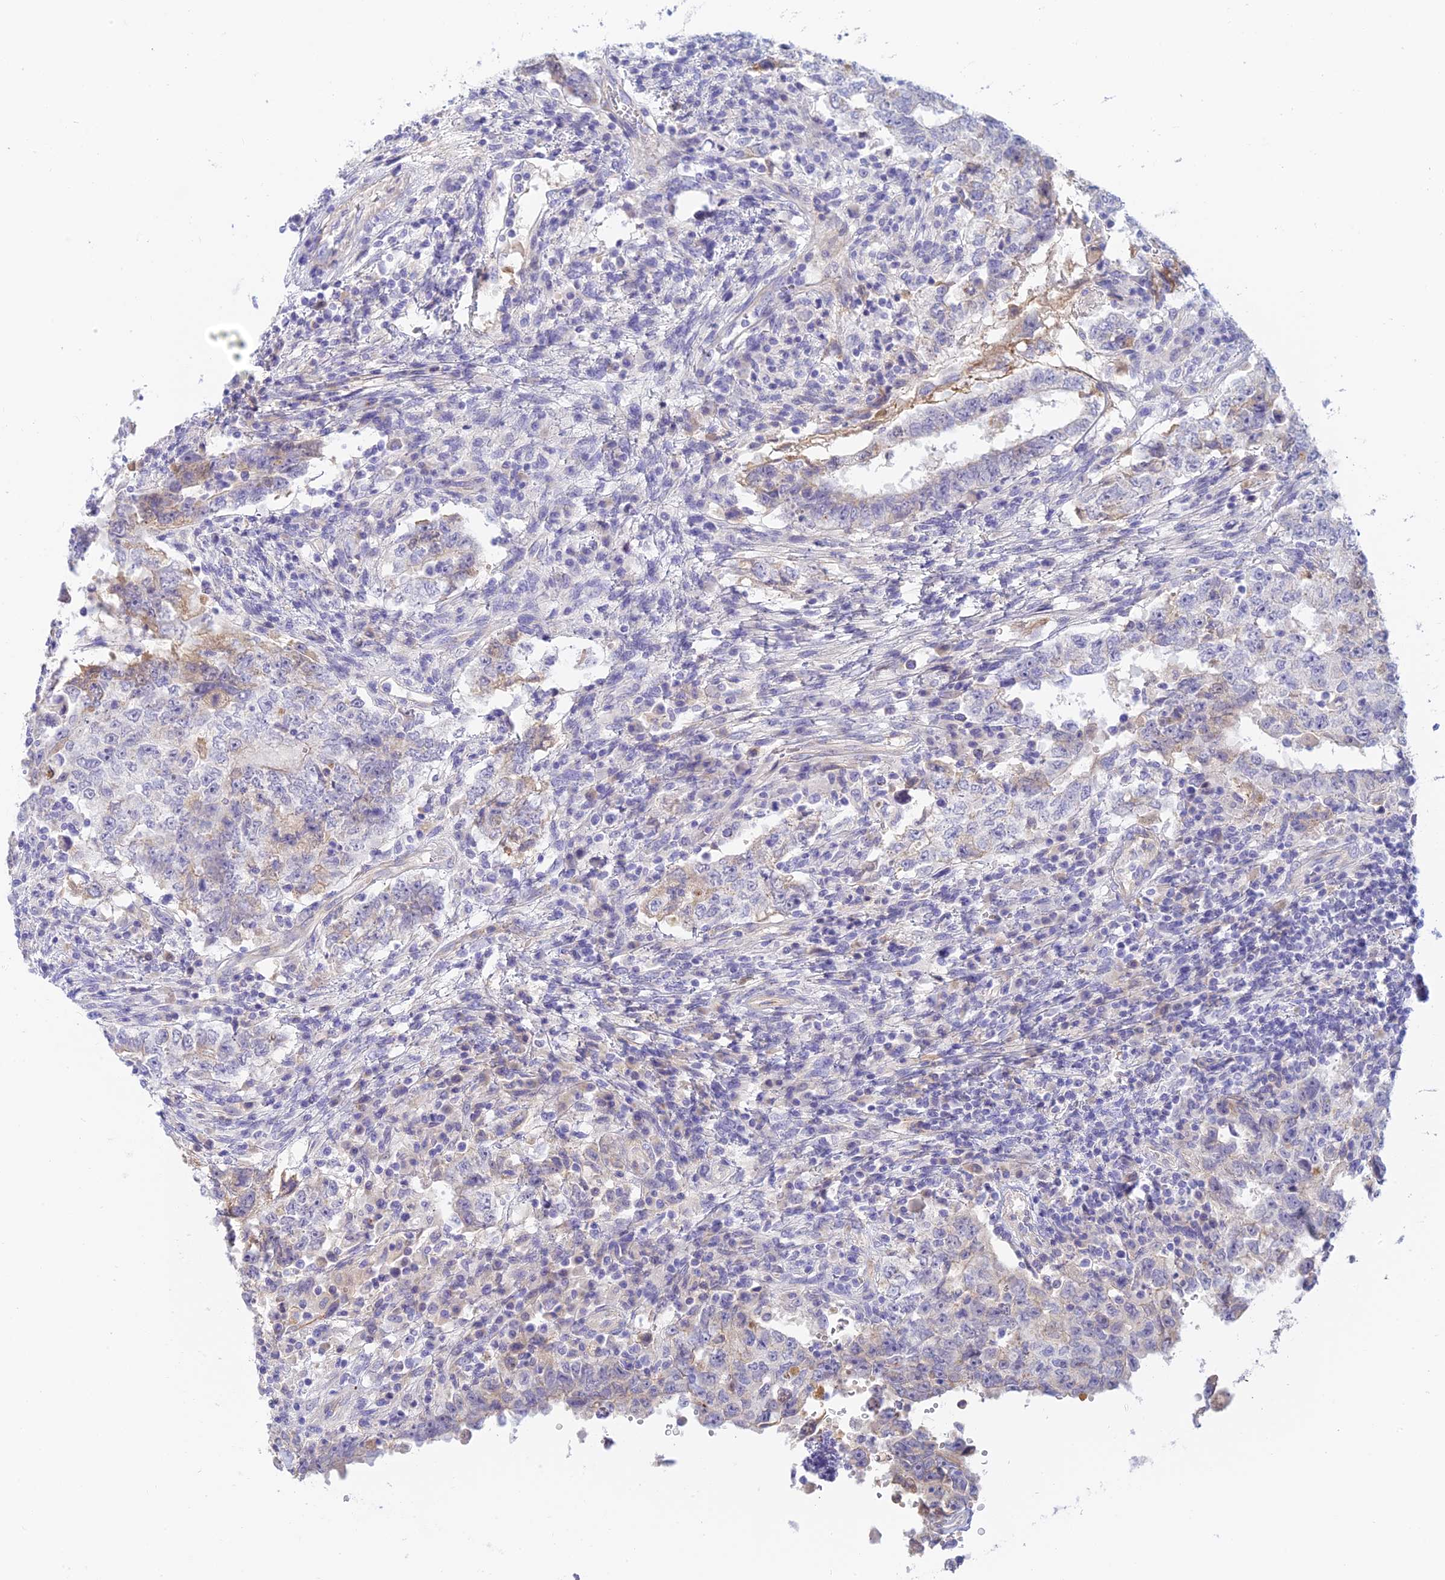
{"staining": {"intensity": "negative", "quantity": "none", "location": "none"}, "tissue": "testis cancer", "cell_type": "Tumor cells", "image_type": "cancer", "snomed": [{"axis": "morphology", "description": "Carcinoma, Embryonal, NOS"}, {"axis": "topography", "description": "Testis"}], "caption": "The immunohistochemistry (IHC) photomicrograph has no significant expression in tumor cells of testis embryonal carcinoma tissue.", "gene": "INTS13", "patient": {"sex": "male", "age": 26}}